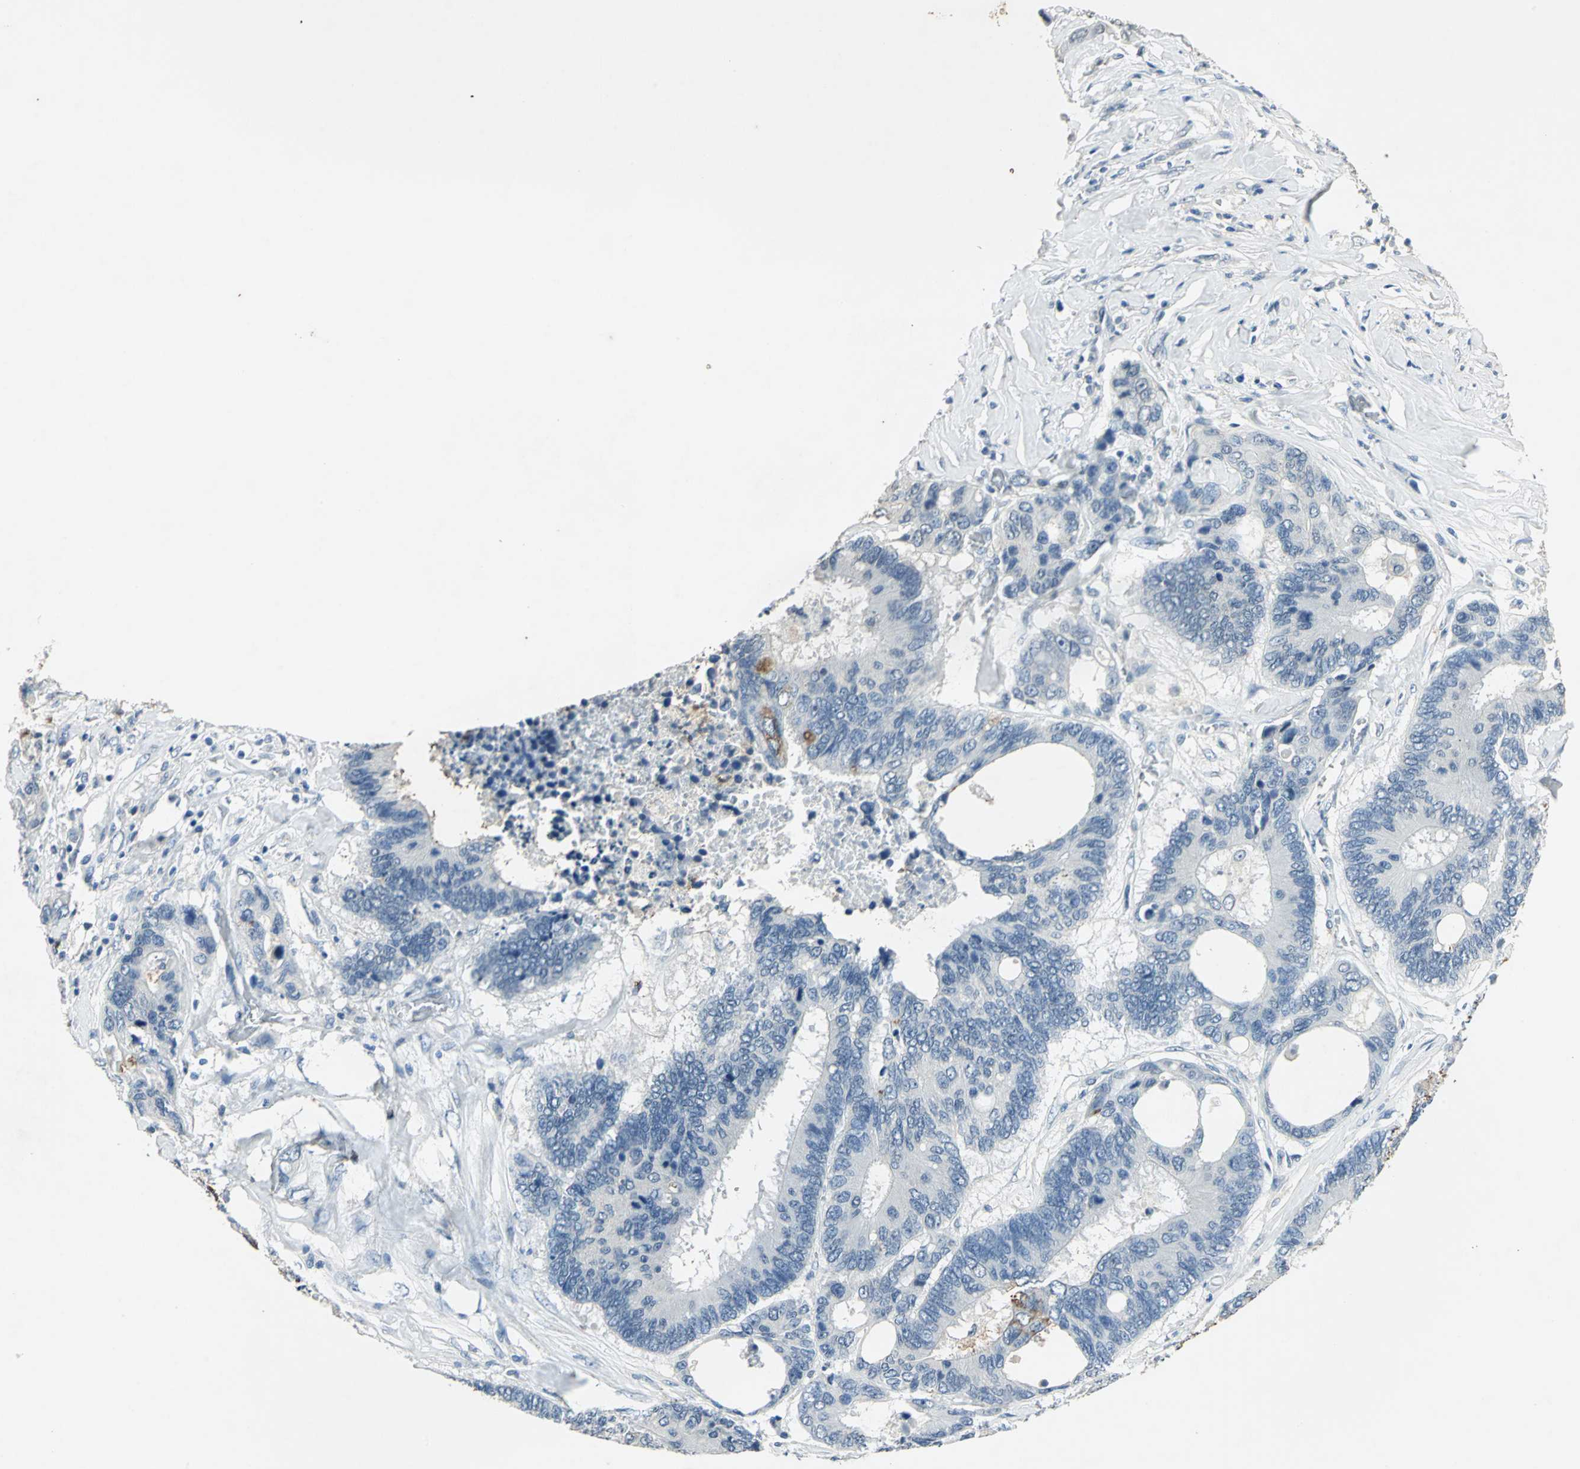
{"staining": {"intensity": "negative", "quantity": "none", "location": "none"}, "tissue": "colorectal cancer", "cell_type": "Tumor cells", "image_type": "cancer", "snomed": [{"axis": "morphology", "description": "Adenocarcinoma, NOS"}, {"axis": "topography", "description": "Rectum"}], "caption": "High magnification brightfield microscopy of colorectal cancer (adenocarcinoma) stained with DAB (brown) and counterstained with hematoxylin (blue): tumor cells show no significant expression.", "gene": "CAMK2B", "patient": {"sex": "male", "age": 55}}